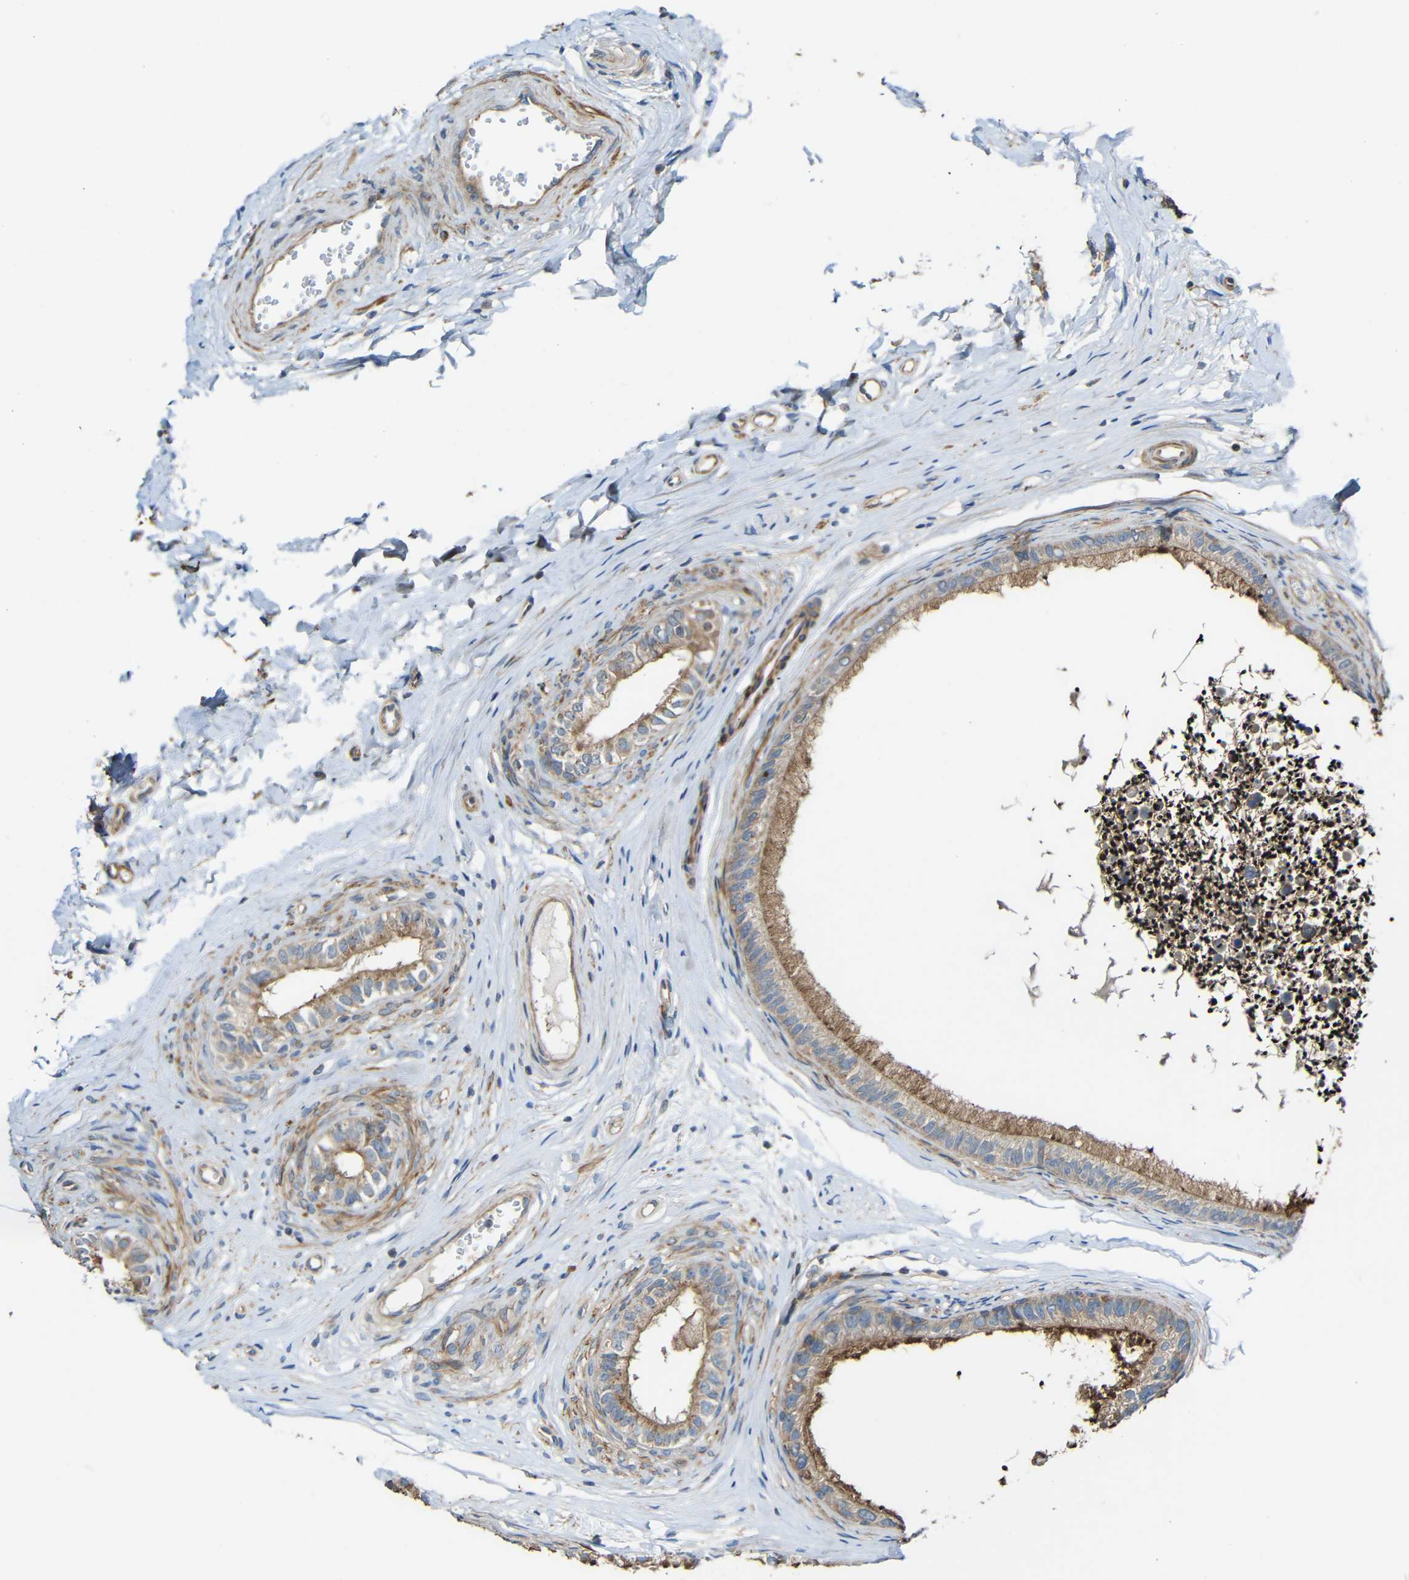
{"staining": {"intensity": "moderate", "quantity": ">75%", "location": "cytoplasmic/membranous"}, "tissue": "epididymis", "cell_type": "Glandular cells", "image_type": "normal", "snomed": [{"axis": "morphology", "description": "Normal tissue, NOS"}, {"axis": "topography", "description": "Epididymis"}], "caption": "Immunohistochemical staining of normal human epididymis demonstrates medium levels of moderate cytoplasmic/membranous positivity in approximately >75% of glandular cells. The protein of interest is shown in brown color, while the nuclei are stained blue.", "gene": "RHOT2", "patient": {"sex": "male", "age": 56}}